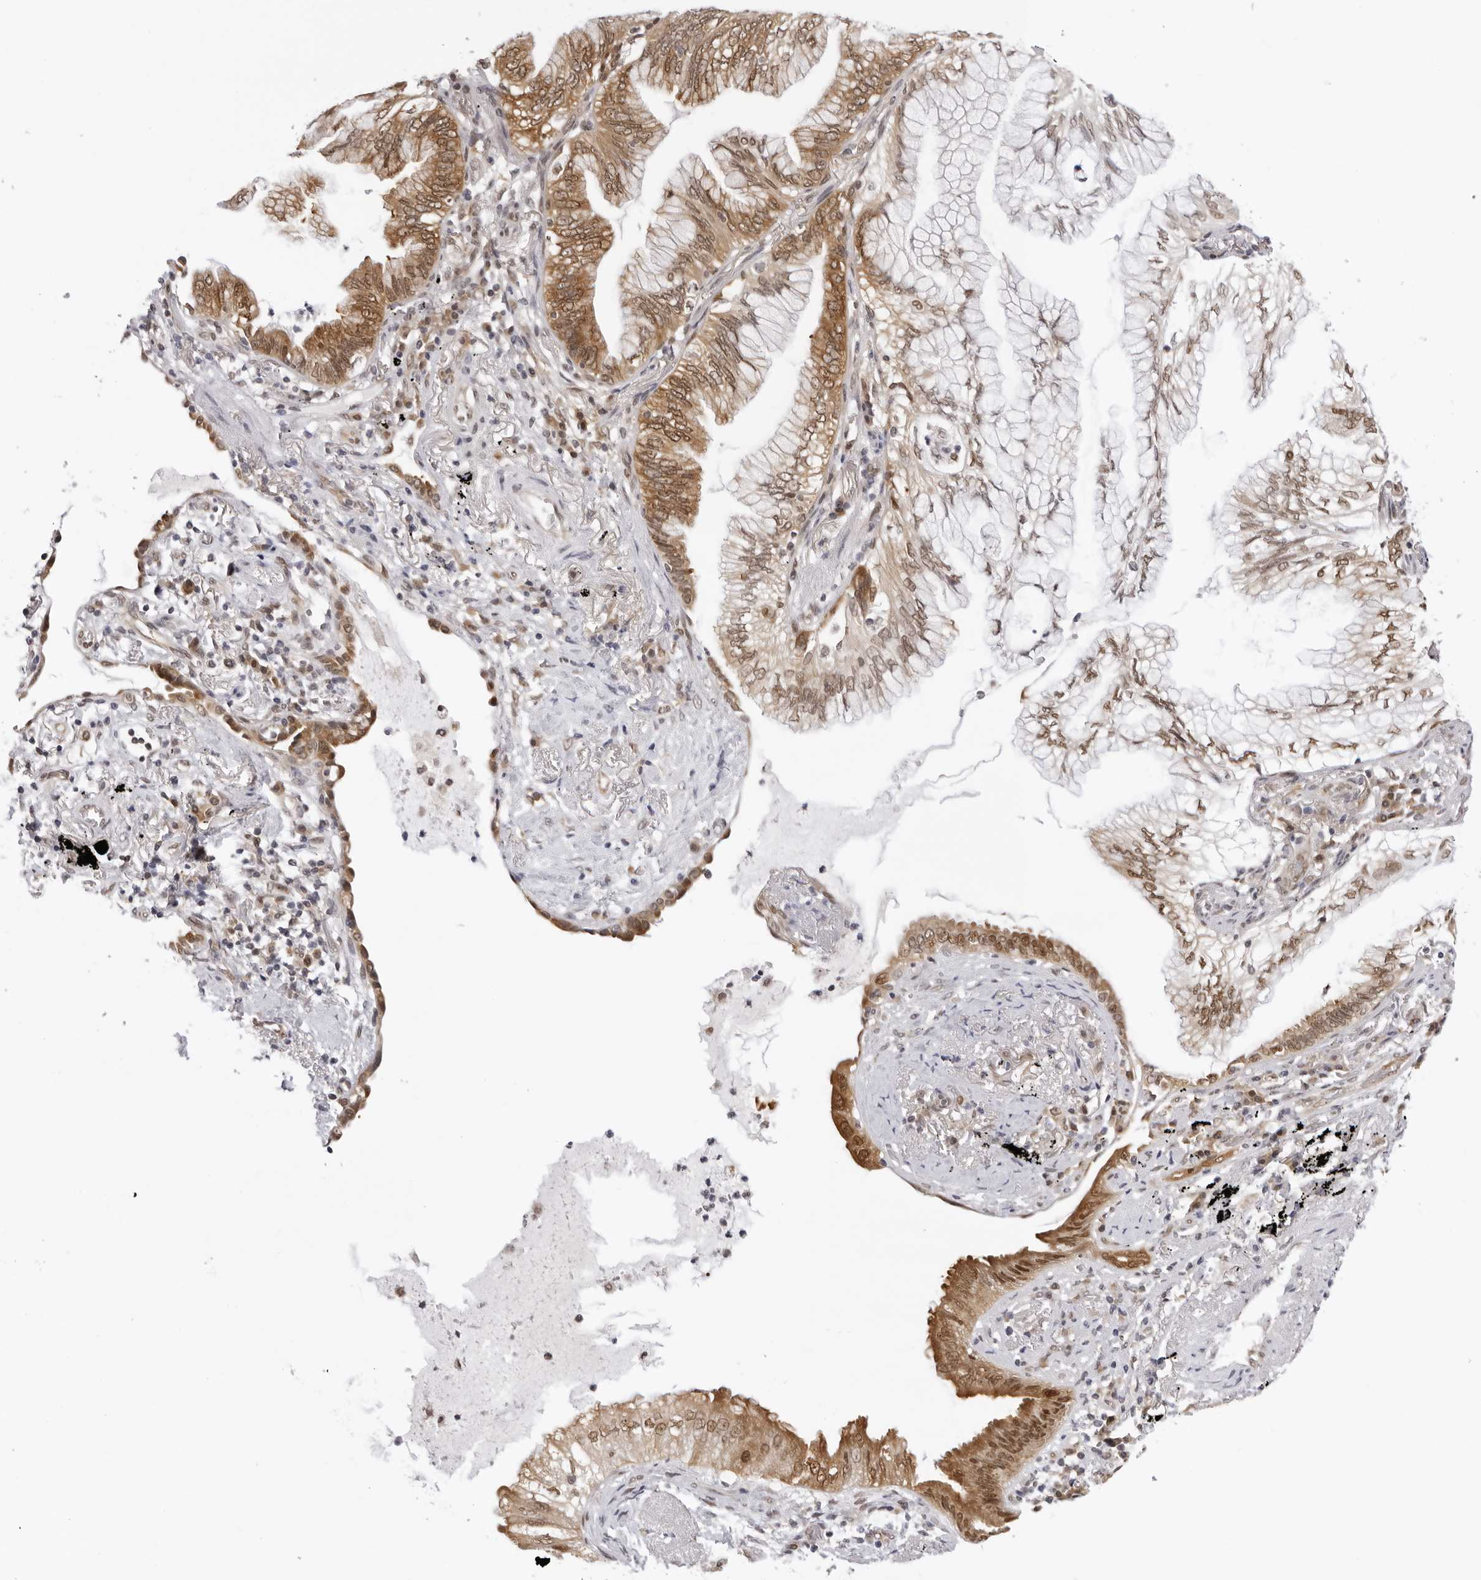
{"staining": {"intensity": "moderate", "quantity": ">75%", "location": "cytoplasmic/membranous,nuclear"}, "tissue": "lung cancer", "cell_type": "Tumor cells", "image_type": "cancer", "snomed": [{"axis": "morphology", "description": "Adenocarcinoma, NOS"}, {"axis": "topography", "description": "Lung"}], "caption": "Adenocarcinoma (lung) tissue displays moderate cytoplasmic/membranous and nuclear positivity in about >75% of tumor cells", "gene": "WDR77", "patient": {"sex": "female", "age": 70}}